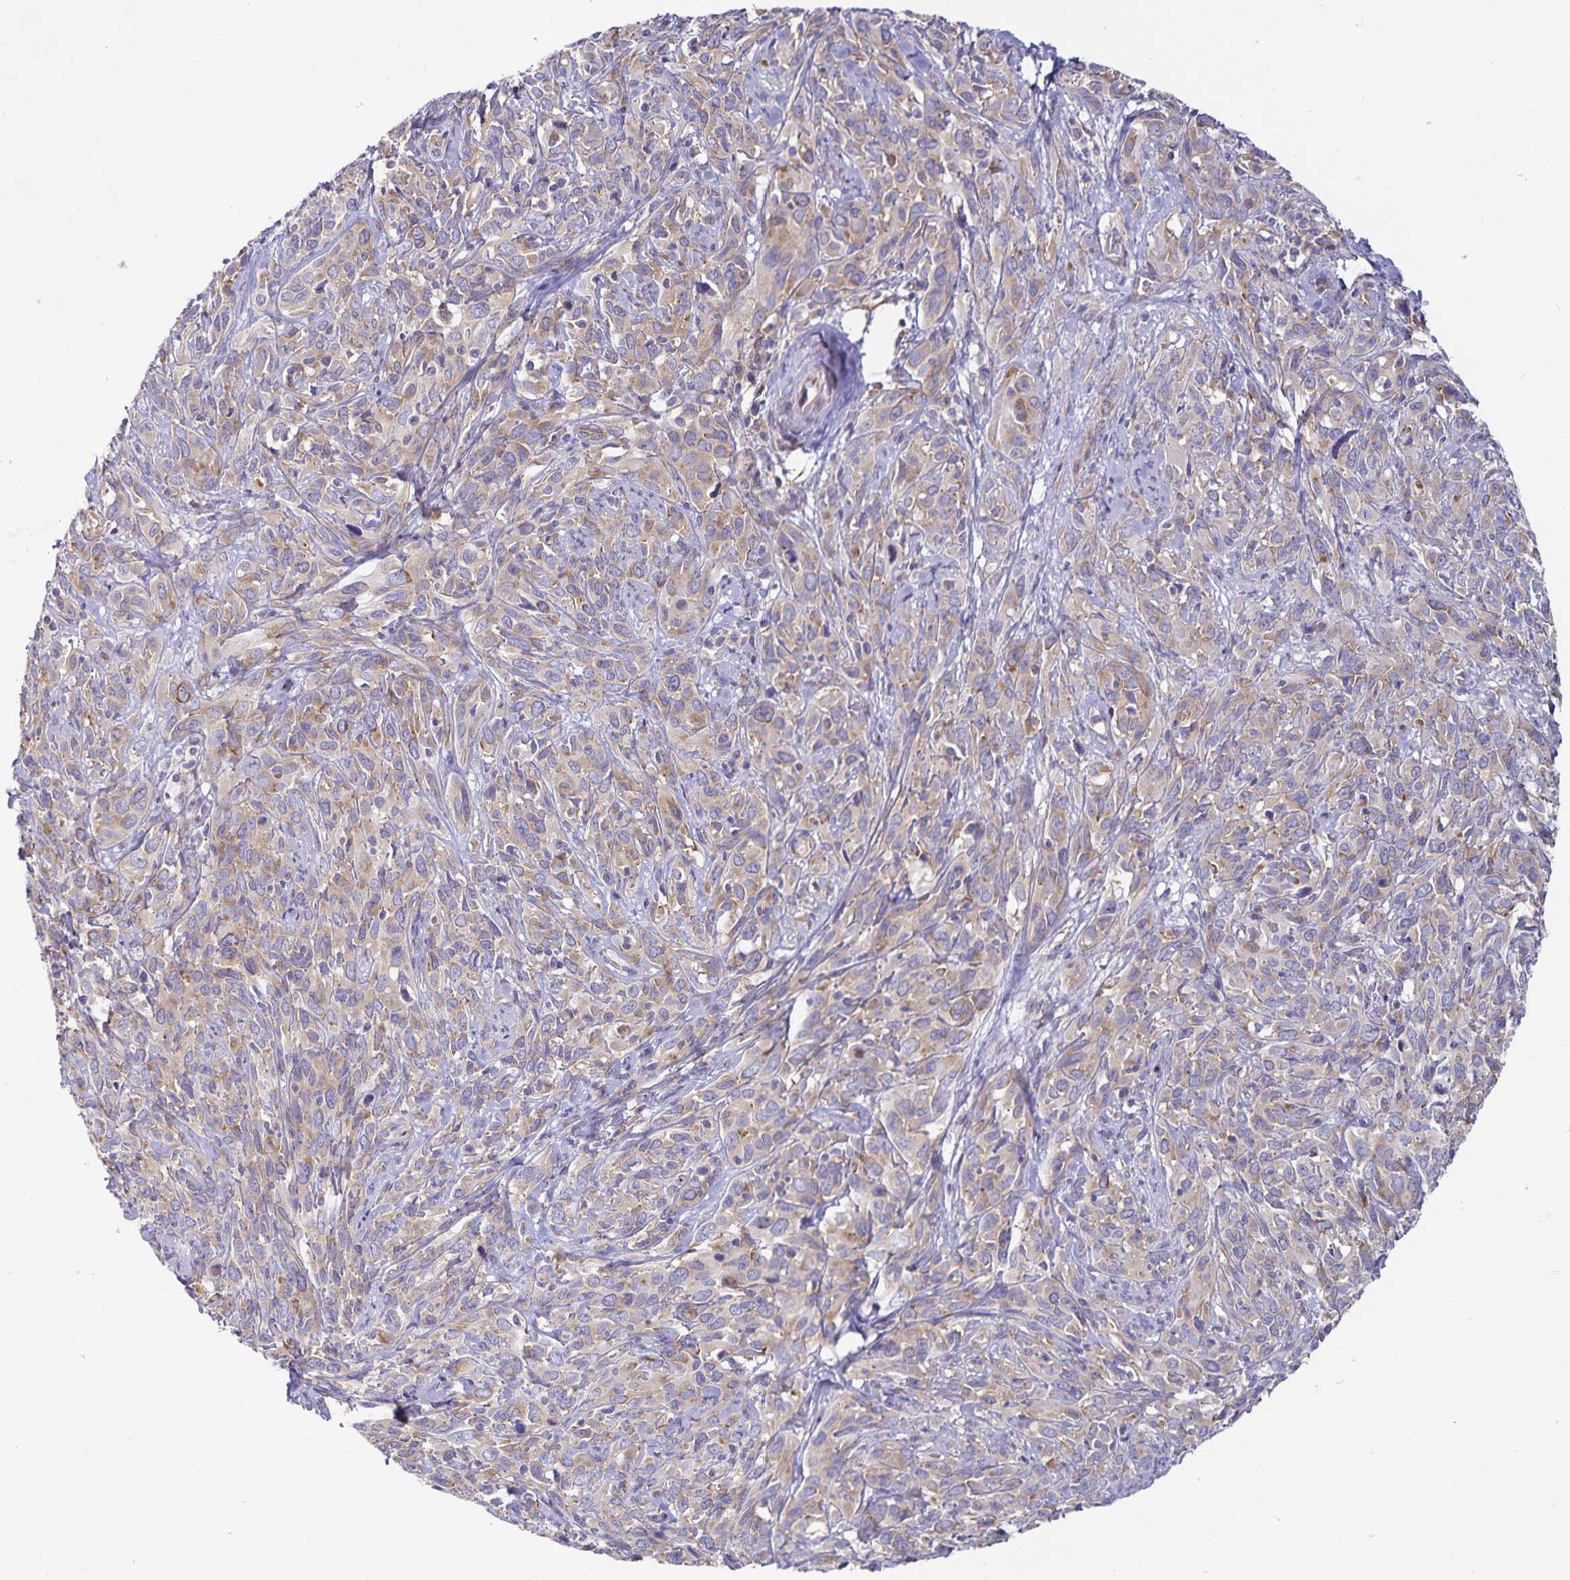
{"staining": {"intensity": "moderate", "quantity": ">75%", "location": "cytoplasmic/membranous"}, "tissue": "cervical cancer", "cell_type": "Tumor cells", "image_type": "cancer", "snomed": [{"axis": "morphology", "description": "Normal tissue, NOS"}, {"axis": "morphology", "description": "Squamous cell carcinoma, NOS"}, {"axis": "topography", "description": "Cervix"}], "caption": "Immunohistochemistry (DAB (3,3'-diaminobenzidine)) staining of human cervical squamous cell carcinoma reveals moderate cytoplasmic/membranous protein staining in about >75% of tumor cells. (DAB (3,3'-diaminobenzidine) = brown stain, brightfield microscopy at high magnification).", "gene": "FAM120A", "patient": {"sex": "female", "age": 51}}